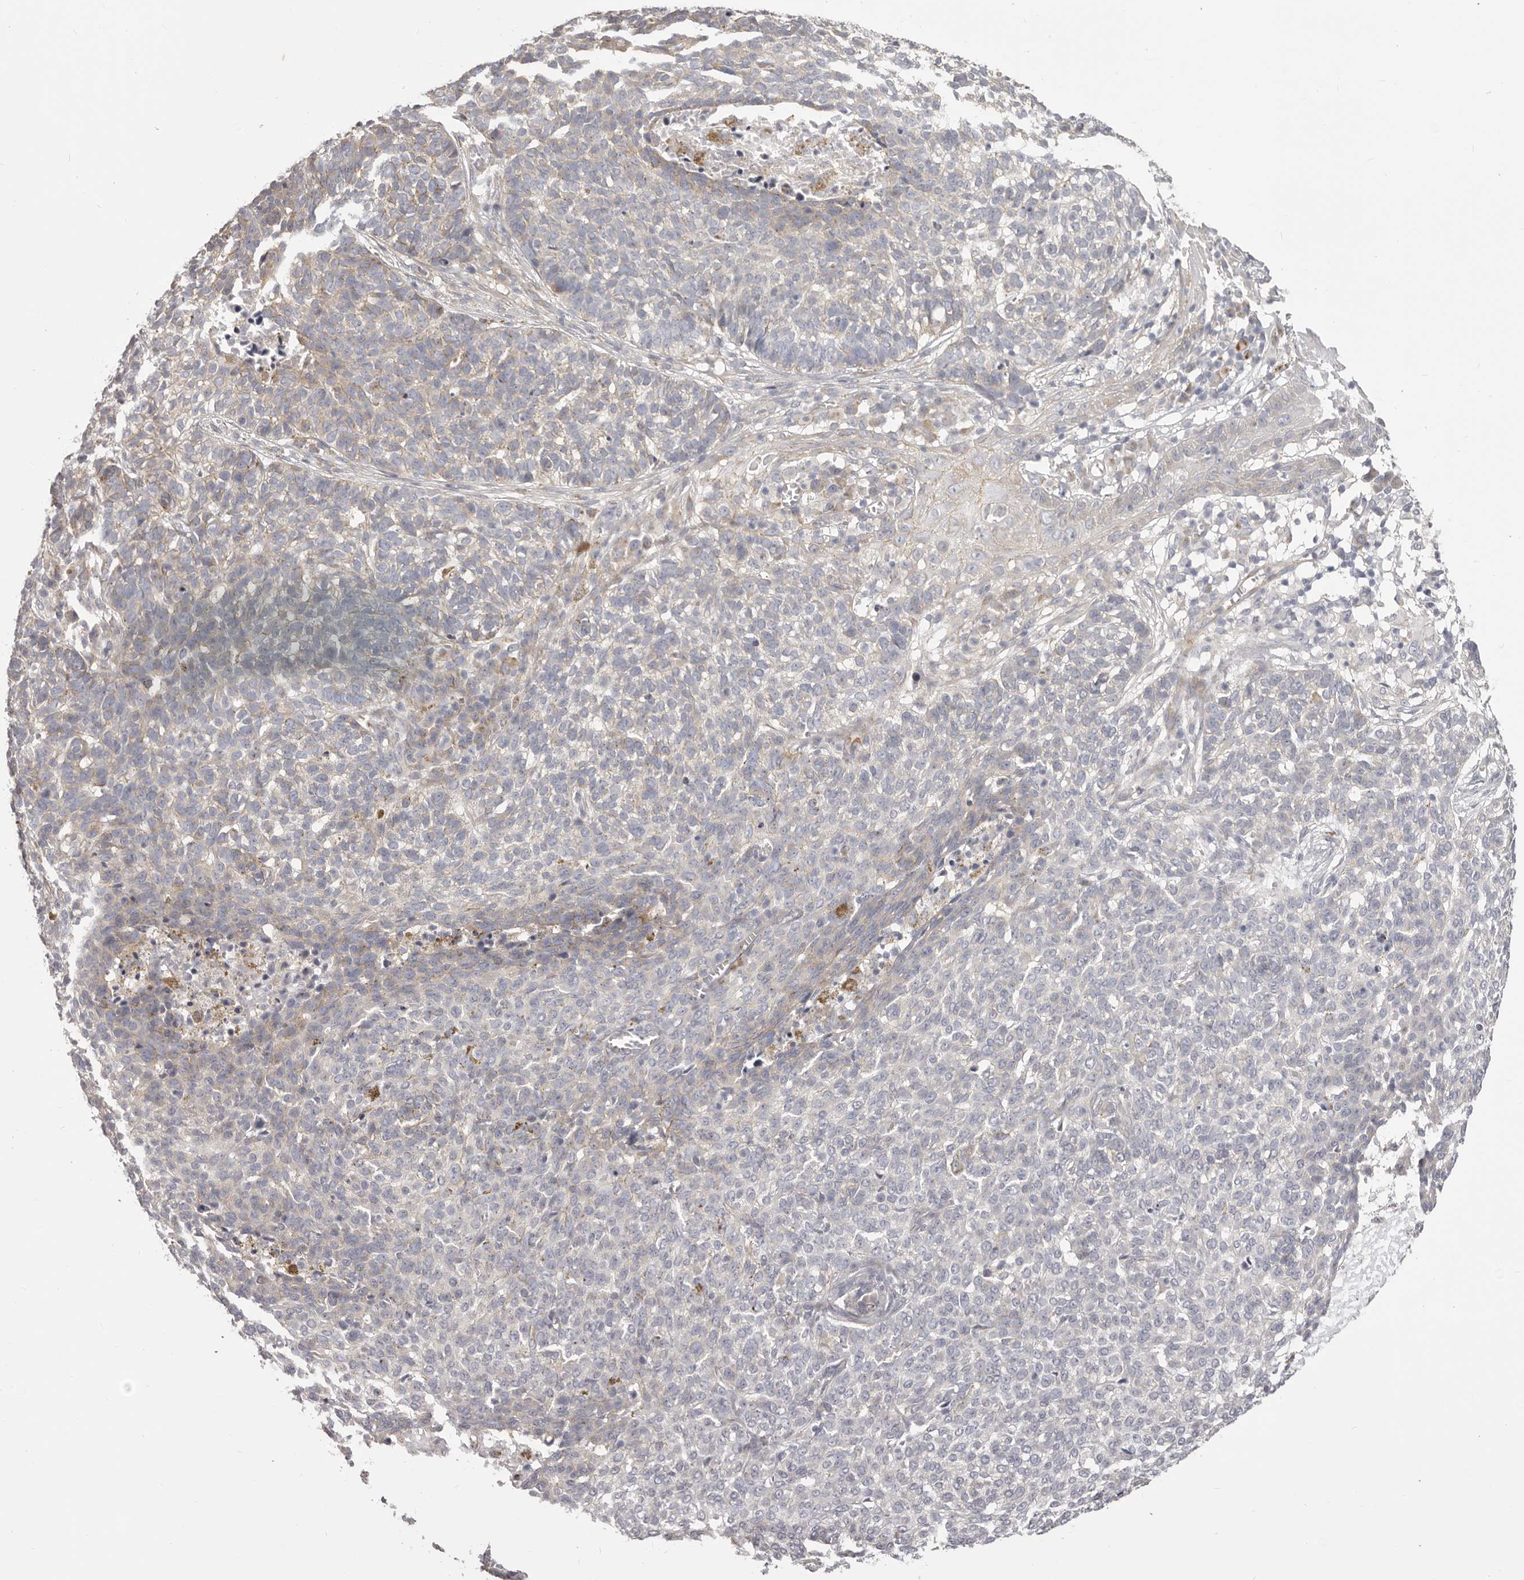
{"staining": {"intensity": "negative", "quantity": "none", "location": "none"}, "tissue": "skin cancer", "cell_type": "Tumor cells", "image_type": "cancer", "snomed": [{"axis": "morphology", "description": "Basal cell carcinoma"}, {"axis": "topography", "description": "Skin"}], "caption": "There is no significant staining in tumor cells of skin cancer (basal cell carcinoma).", "gene": "OTUD3", "patient": {"sex": "male", "age": 85}}